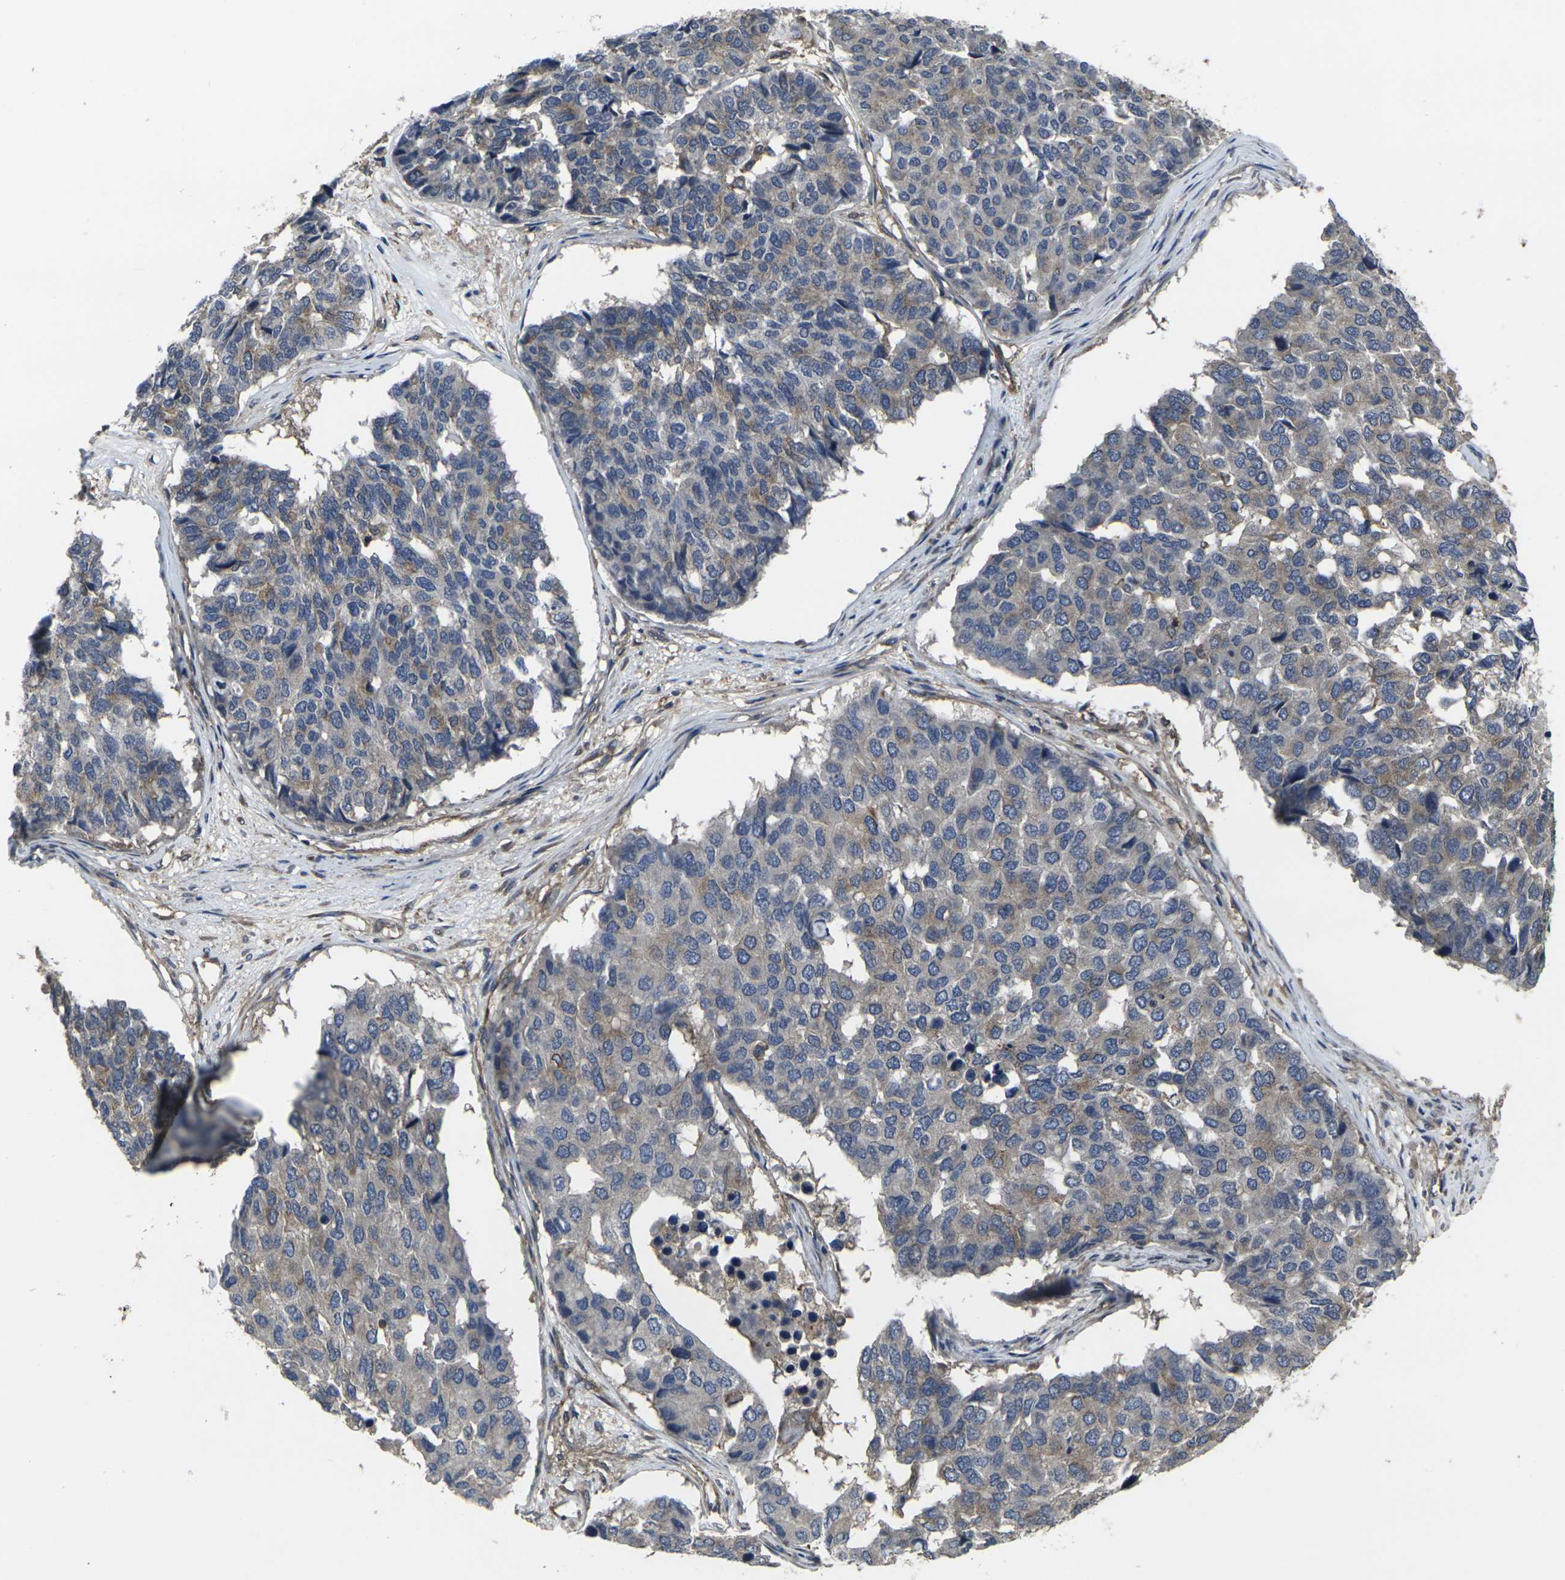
{"staining": {"intensity": "weak", "quantity": ">75%", "location": "cytoplasmic/membranous"}, "tissue": "pancreatic cancer", "cell_type": "Tumor cells", "image_type": "cancer", "snomed": [{"axis": "morphology", "description": "Adenocarcinoma, NOS"}, {"axis": "topography", "description": "Pancreas"}], "caption": "DAB (3,3'-diaminobenzidine) immunohistochemical staining of pancreatic cancer reveals weak cytoplasmic/membranous protein staining in about >75% of tumor cells.", "gene": "PRKACB", "patient": {"sex": "male", "age": 50}}